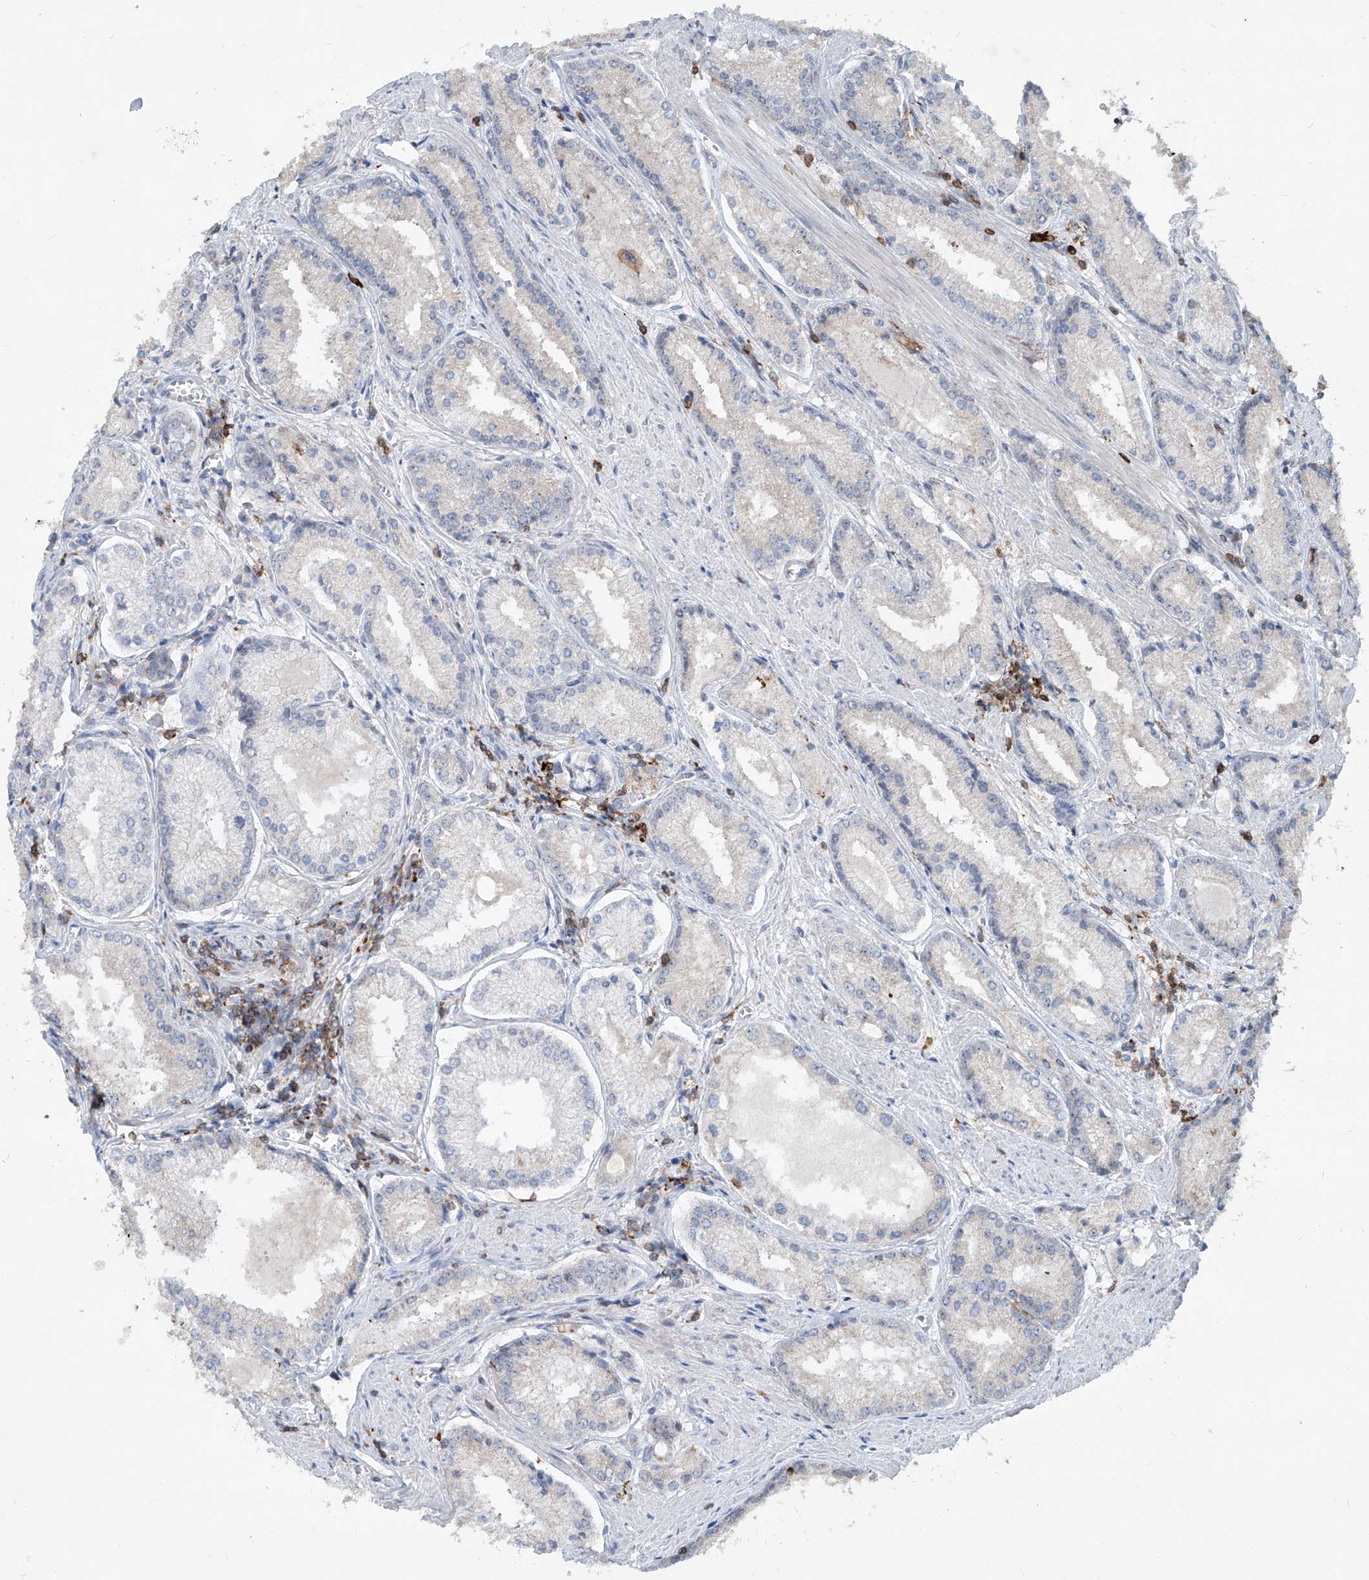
{"staining": {"intensity": "negative", "quantity": "none", "location": "none"}, "tissue": "prostate cancer", "cell_type": "Tumor cells", "image_type": "cancer", "snomed": [{"axis": "morphology", "description": "Adenocarcinoma, Low grade"}, {"axis": "topography", "description": "Prostate"}], "caption": "Tumor cells are negative for protein expression in human prostate cancer.", "gene": "ZBTB48", "patient": {"sex": "male", "age": 54}}